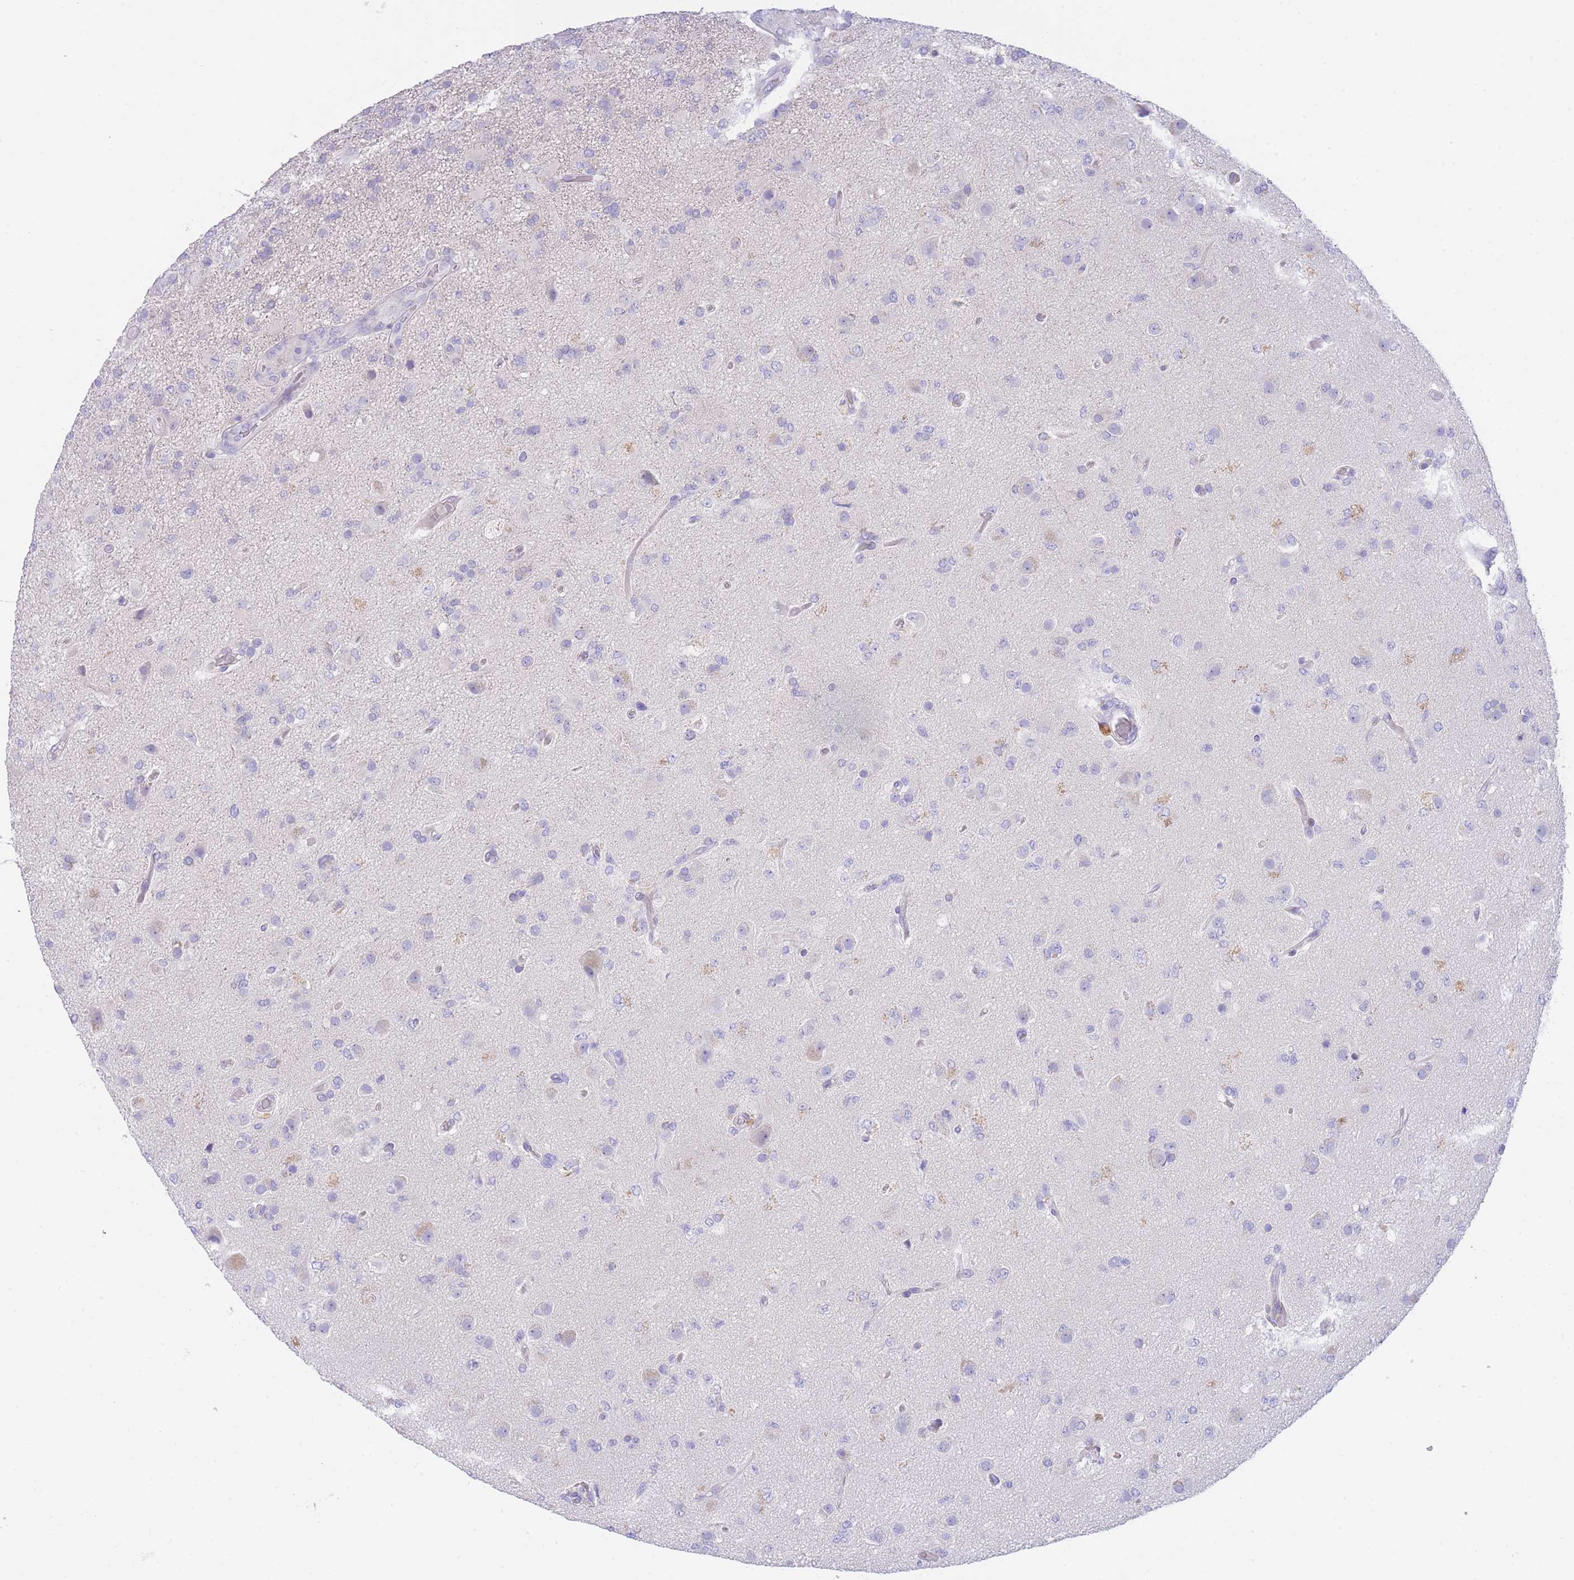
{"staining": {"intensity": "negative", "quantity": "none", "location": "none"}, "tissue": "glioma", "cell_type": "Tumor cells", "image_type": "cancer", "snomed": [{"axis": "morphology", "description": "Glioma, malignant, High grade"}, {"axis": "topography", "description": "Brain"}], "caption": "High magnification brightfield microscopy of malignant glioma (high-grade) stained with DAB (brown) and counterstained with hematoxylin (blue): tumor cells show no significant positivity.", "gene": "PCDHB3", "patient": {"sex": "female", "age": 74}}